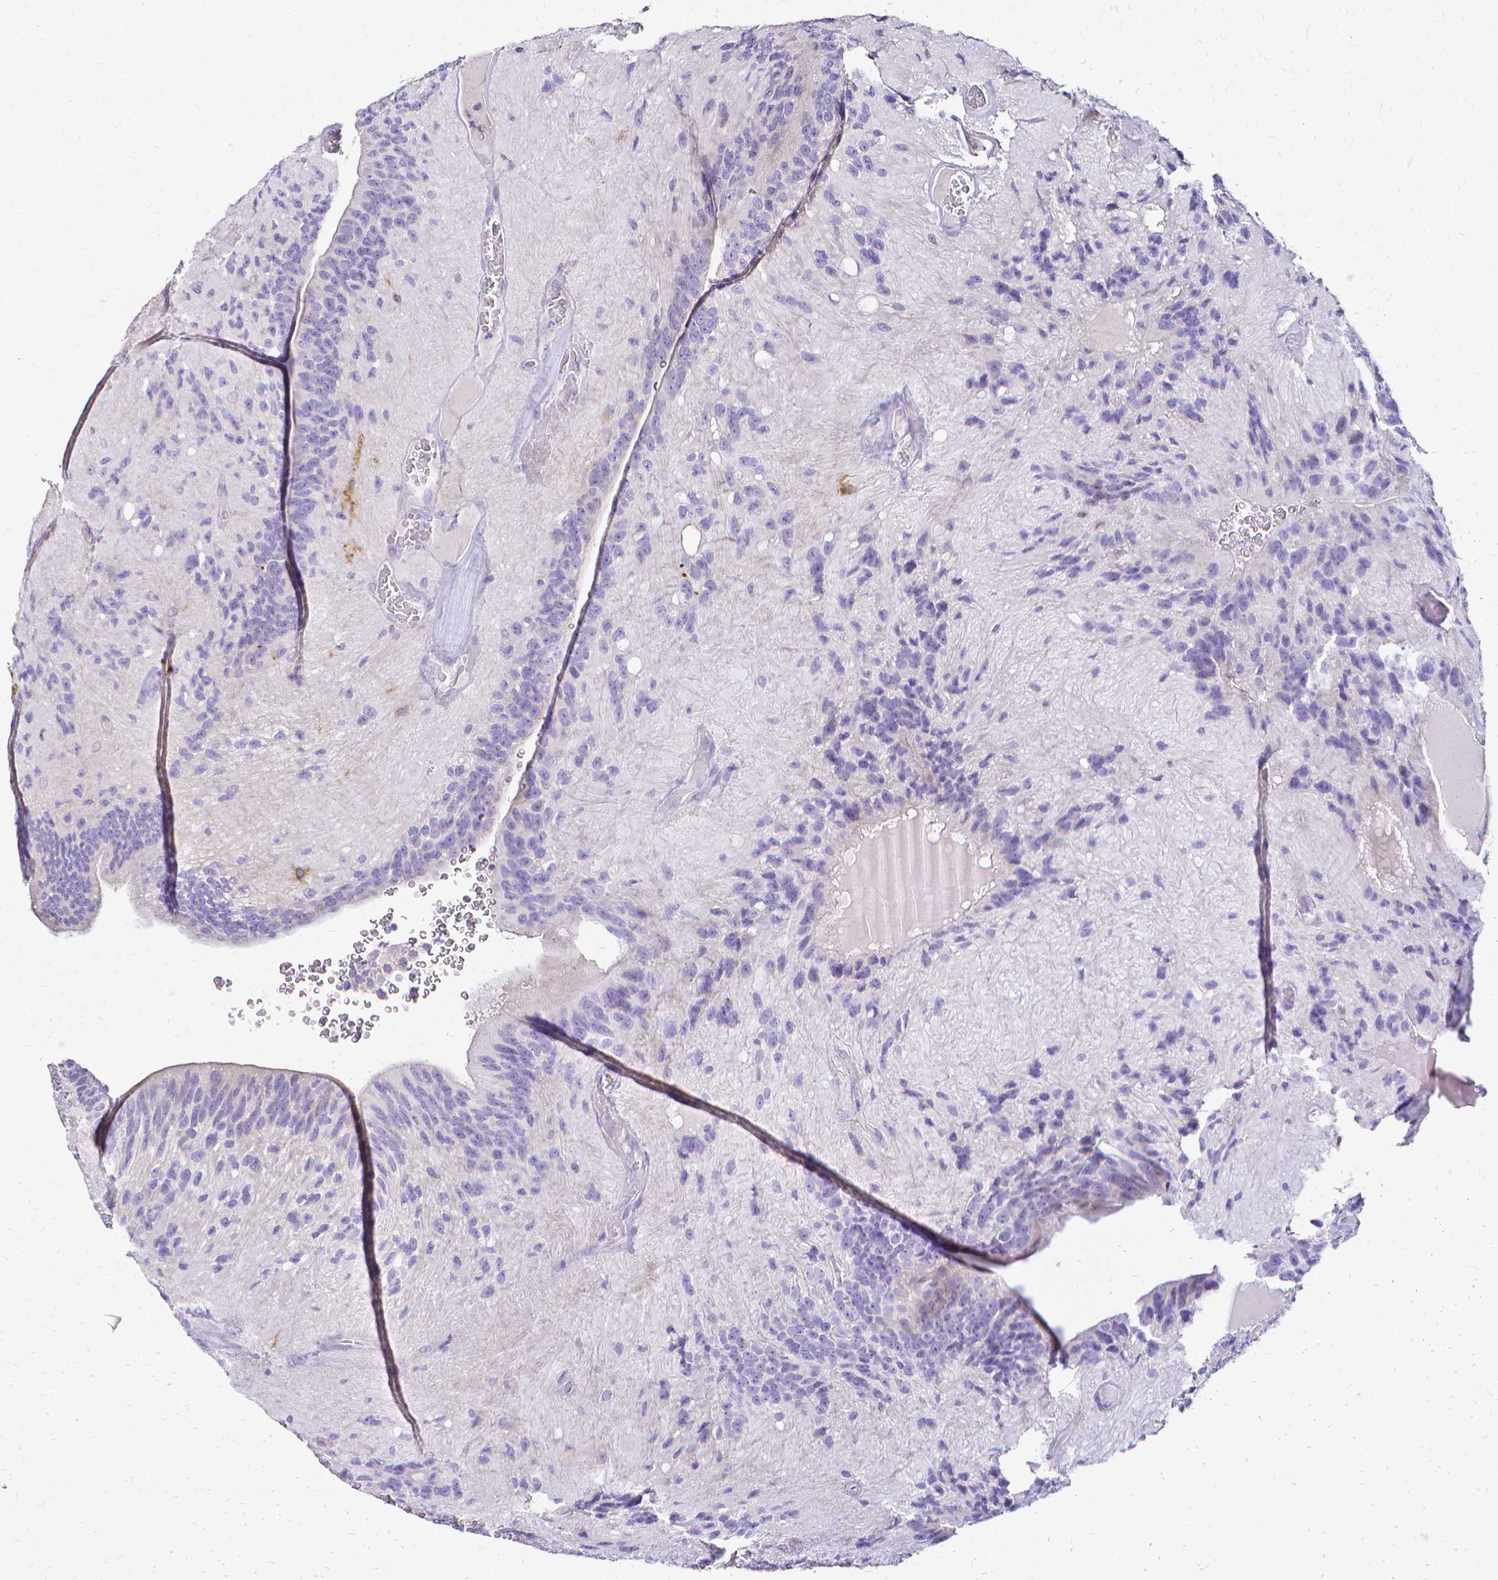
{"staining": {"intensity": "negative", "quantity": "none", "location": "none"}, "tissue": "glioma", "cell_type": "Tumor cells", "image_type": "cancer", "snomed": [{"axis": "morphology", "description": "Glioma, malignant, Low grade"}, {"axis": "topography", "description": "Brain"}], "caption": "Tumor cells are negative for protein expression in human glioma.", "gene": "CCNB1", "patient": {"sex": "male", "age": 31}}